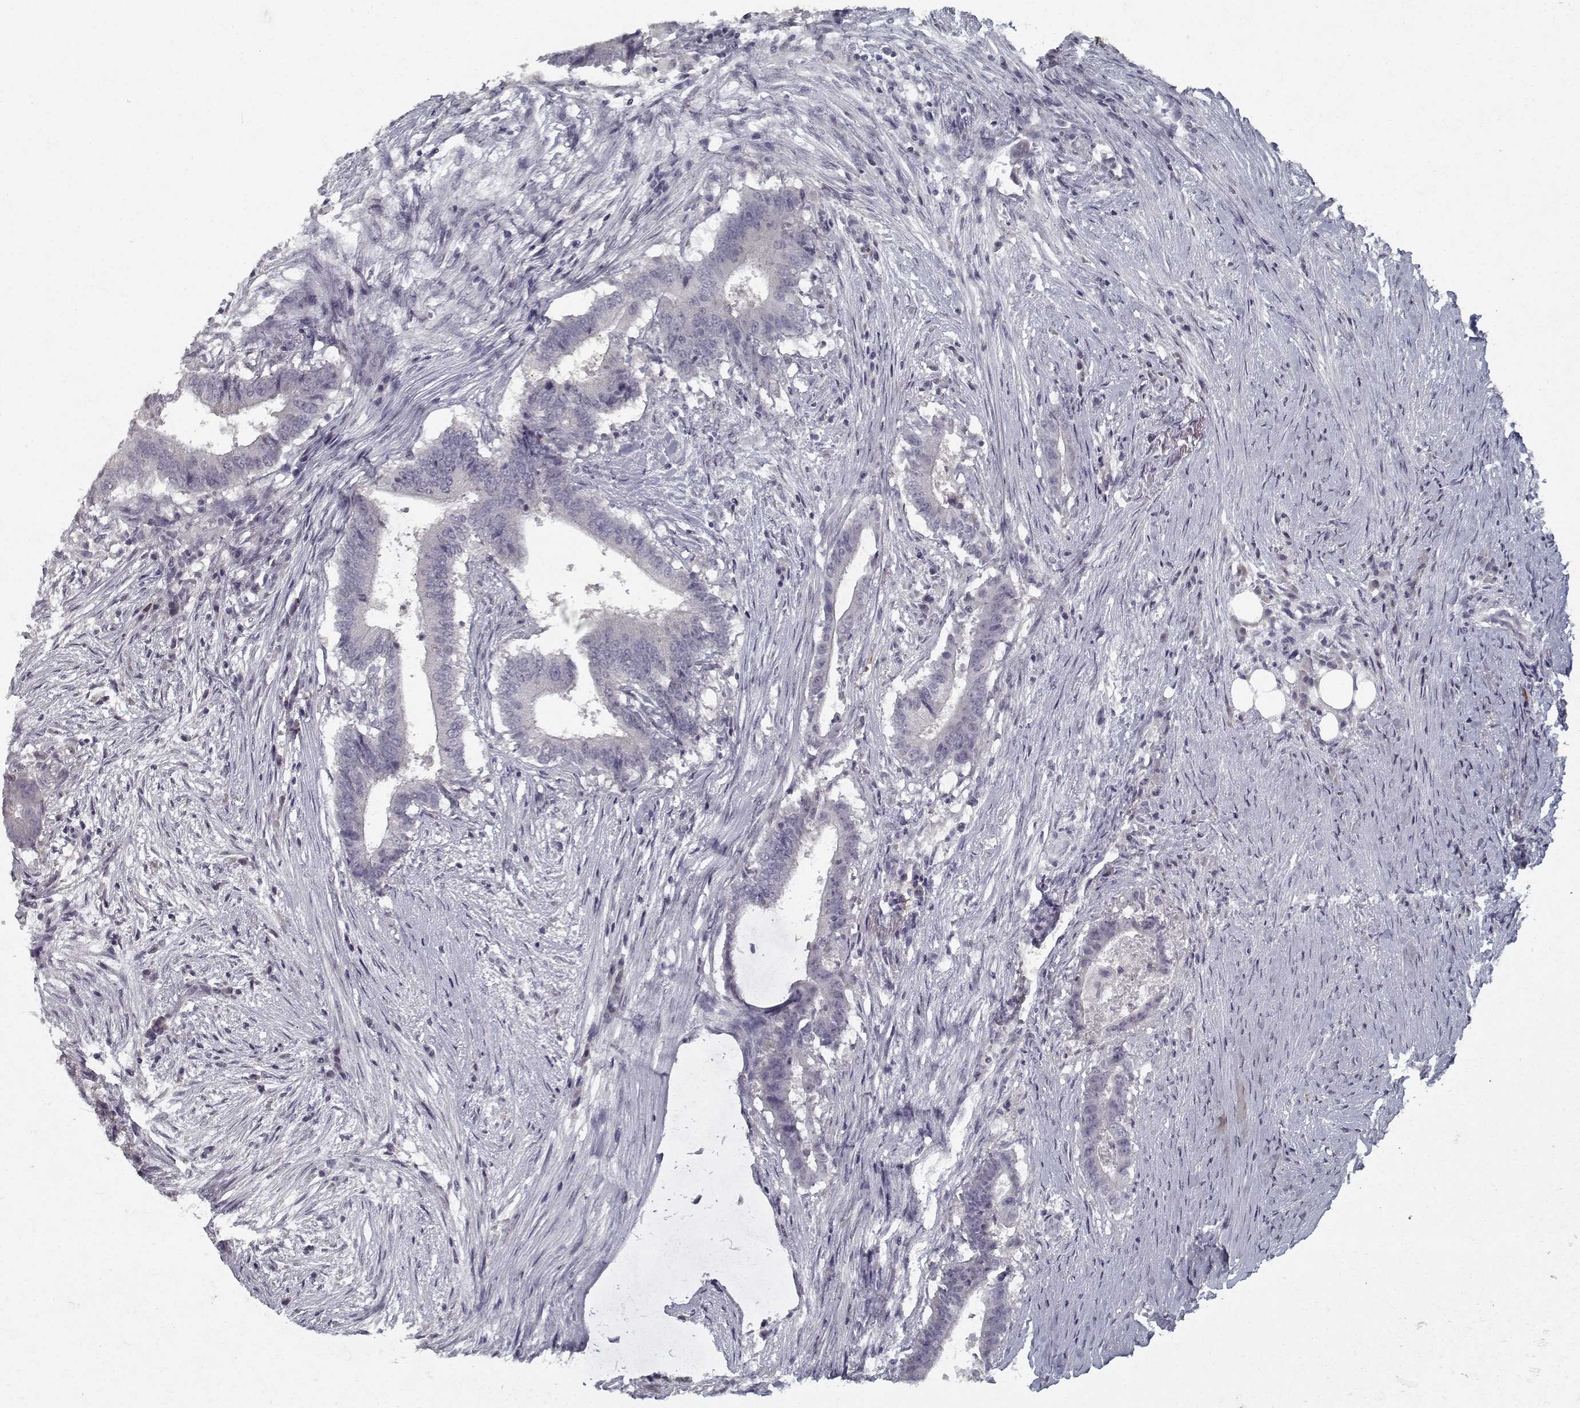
{"staining": {"intensity": "negative", "quantity": "none", "location": "none"}, "tissue": "colorectal cancer", "cell_type": "Tumor cells", "image_type": "cancer", "snomed": [{"axis": "morphology", "description": "Adenocarcinoma, NOS"}, {"axis": "topography", "description": "Colon"}], "caption": "Photomicrograph shows no significant protein expression in tumor cells of colorectal adenocarcinoma.", "gene": "GAD2", "patient": {"sex": "female", "age": 43}}